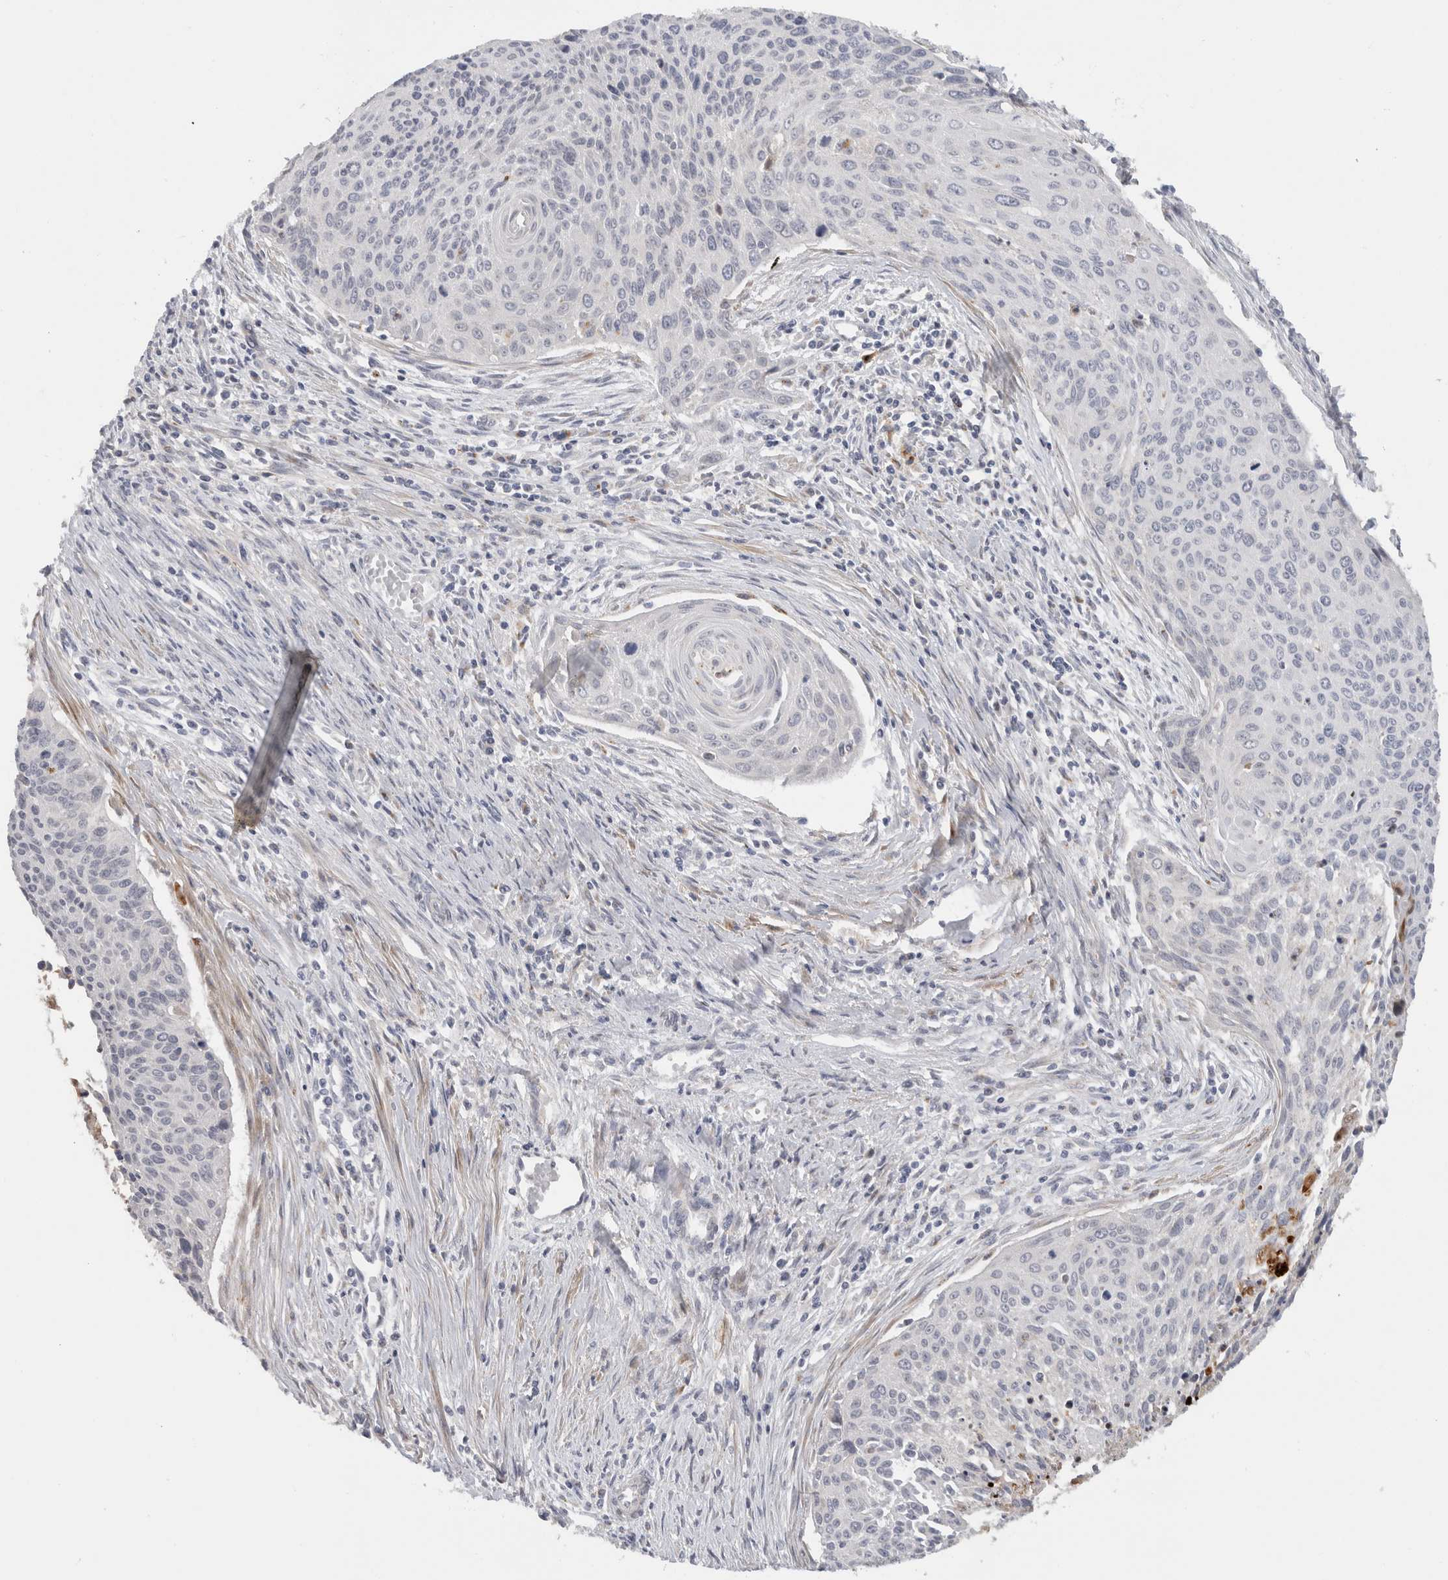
{"staining": {"intensity": "negative", "quantity": "none", "location": "none"}, "tissue": "cervical cancer", "cell_type": "Tumor cells", "image_type": "cancer", "snomed": [{"axis": "morphology", "description": "Squamous cell carcinoma, NOS"}, {"axis": "topography", "description": "Cervix"}], "caption": "This is a micrograph of immunohistochemistry (IHC) staining of cervical cancer (squamous cell carcinoma), which shows no expression in tumor cells.", "gene": "MGAT1", "patient": {"sex": "female", "age": 55}}